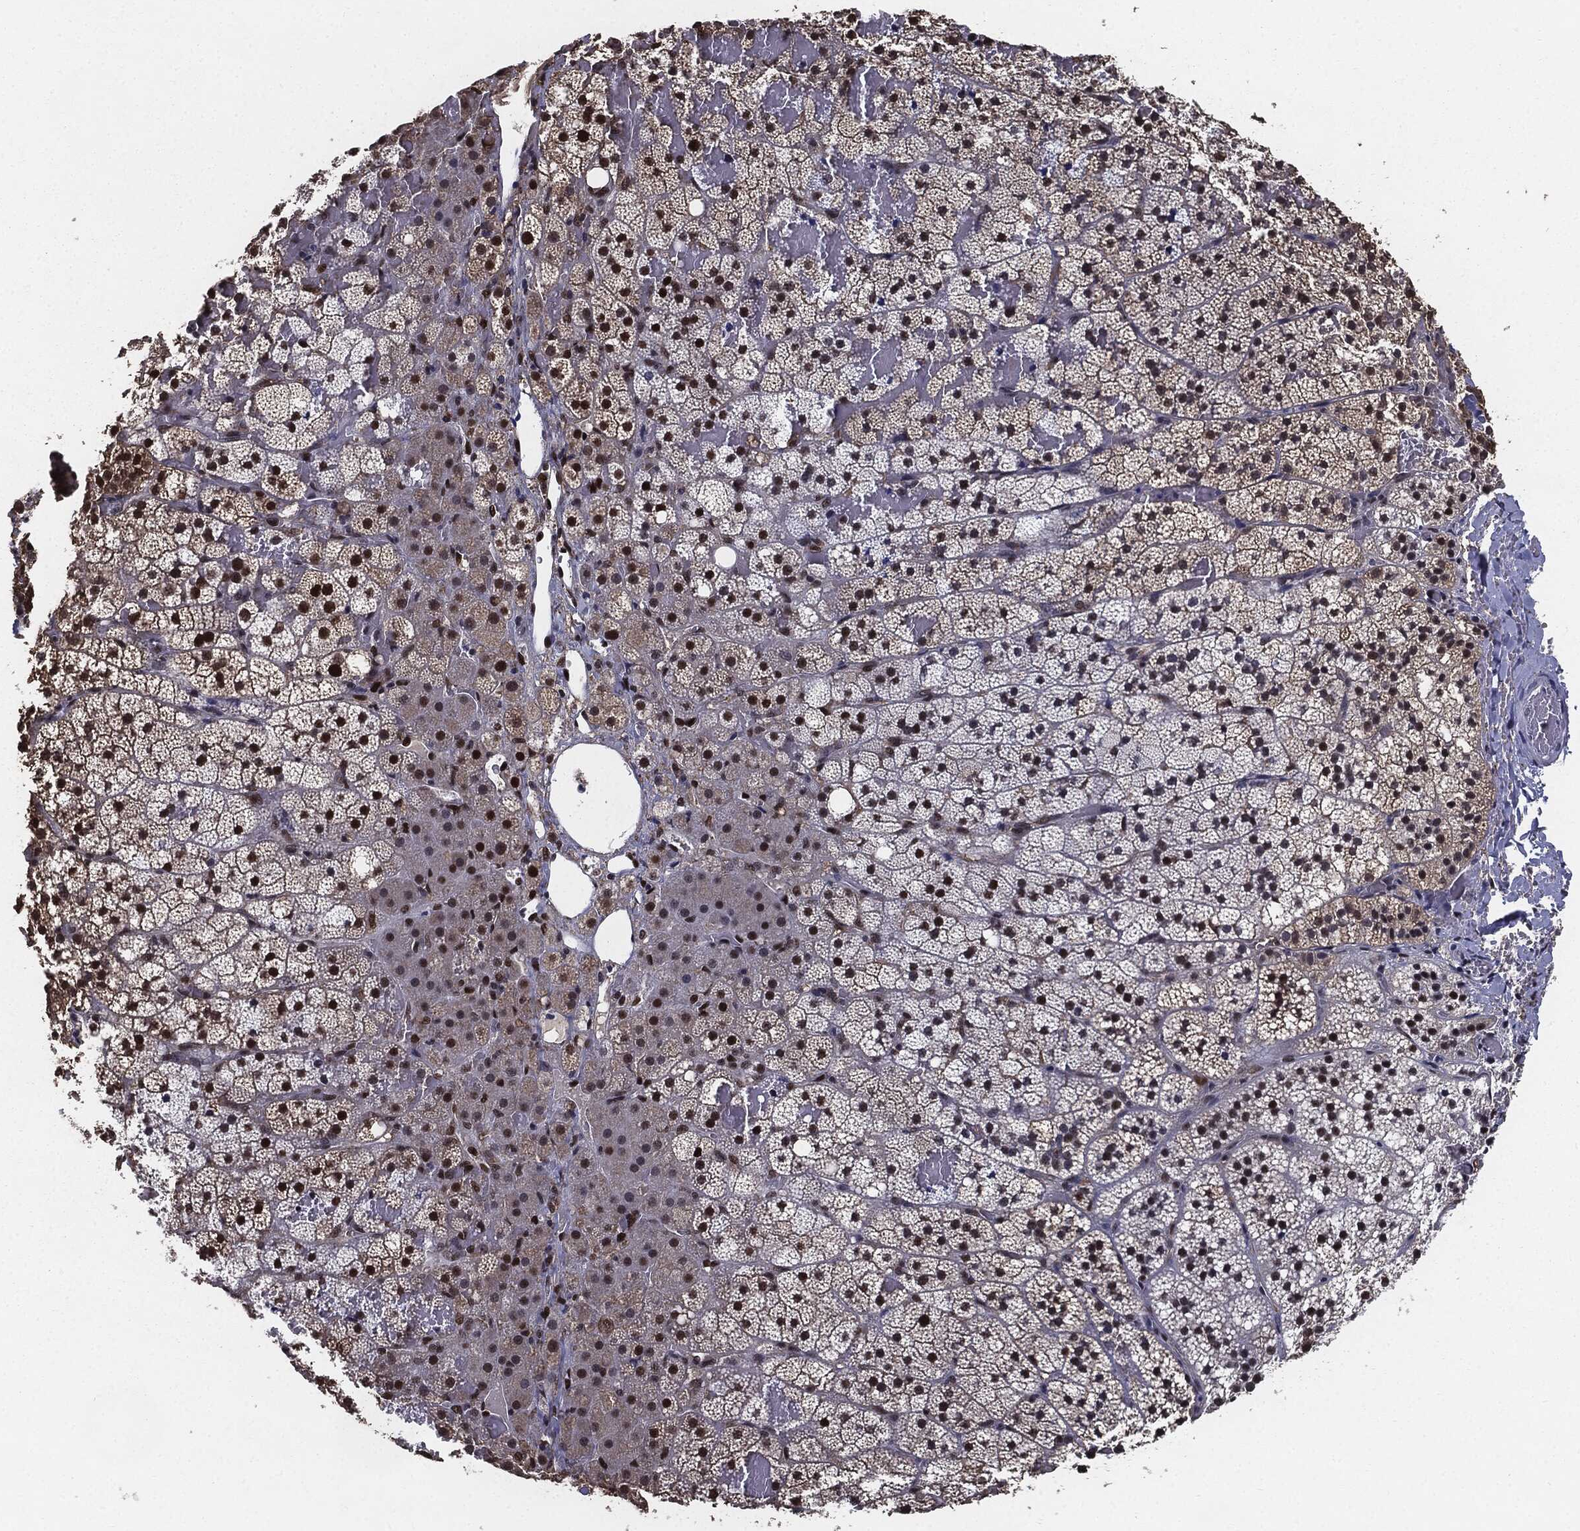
{"staining": {"intensity": "strong", "quantity": "25%-75%", "location": "nuclear"}, "tissue": "adrenal gland", "cell_type": "Glandular cells", "image_type": "normal", "snomed": [{"axis": "morphology", "description": "Normal tissue, NOS"}, {"axis": "topography", "description": "Adrenal gland"}], "caption": "Immunohistochemical staining of unremarkable human adrenal gland displays high levels of strong nuclear staining in approximately 25%-75% of glandular cells. The protein is stained brown, and the nuclei are stained in blue (DAB IHC with brightfield microscopy, high magnification).", "gene": "JUN", "patient": {"sex": "male", "age": 53}}